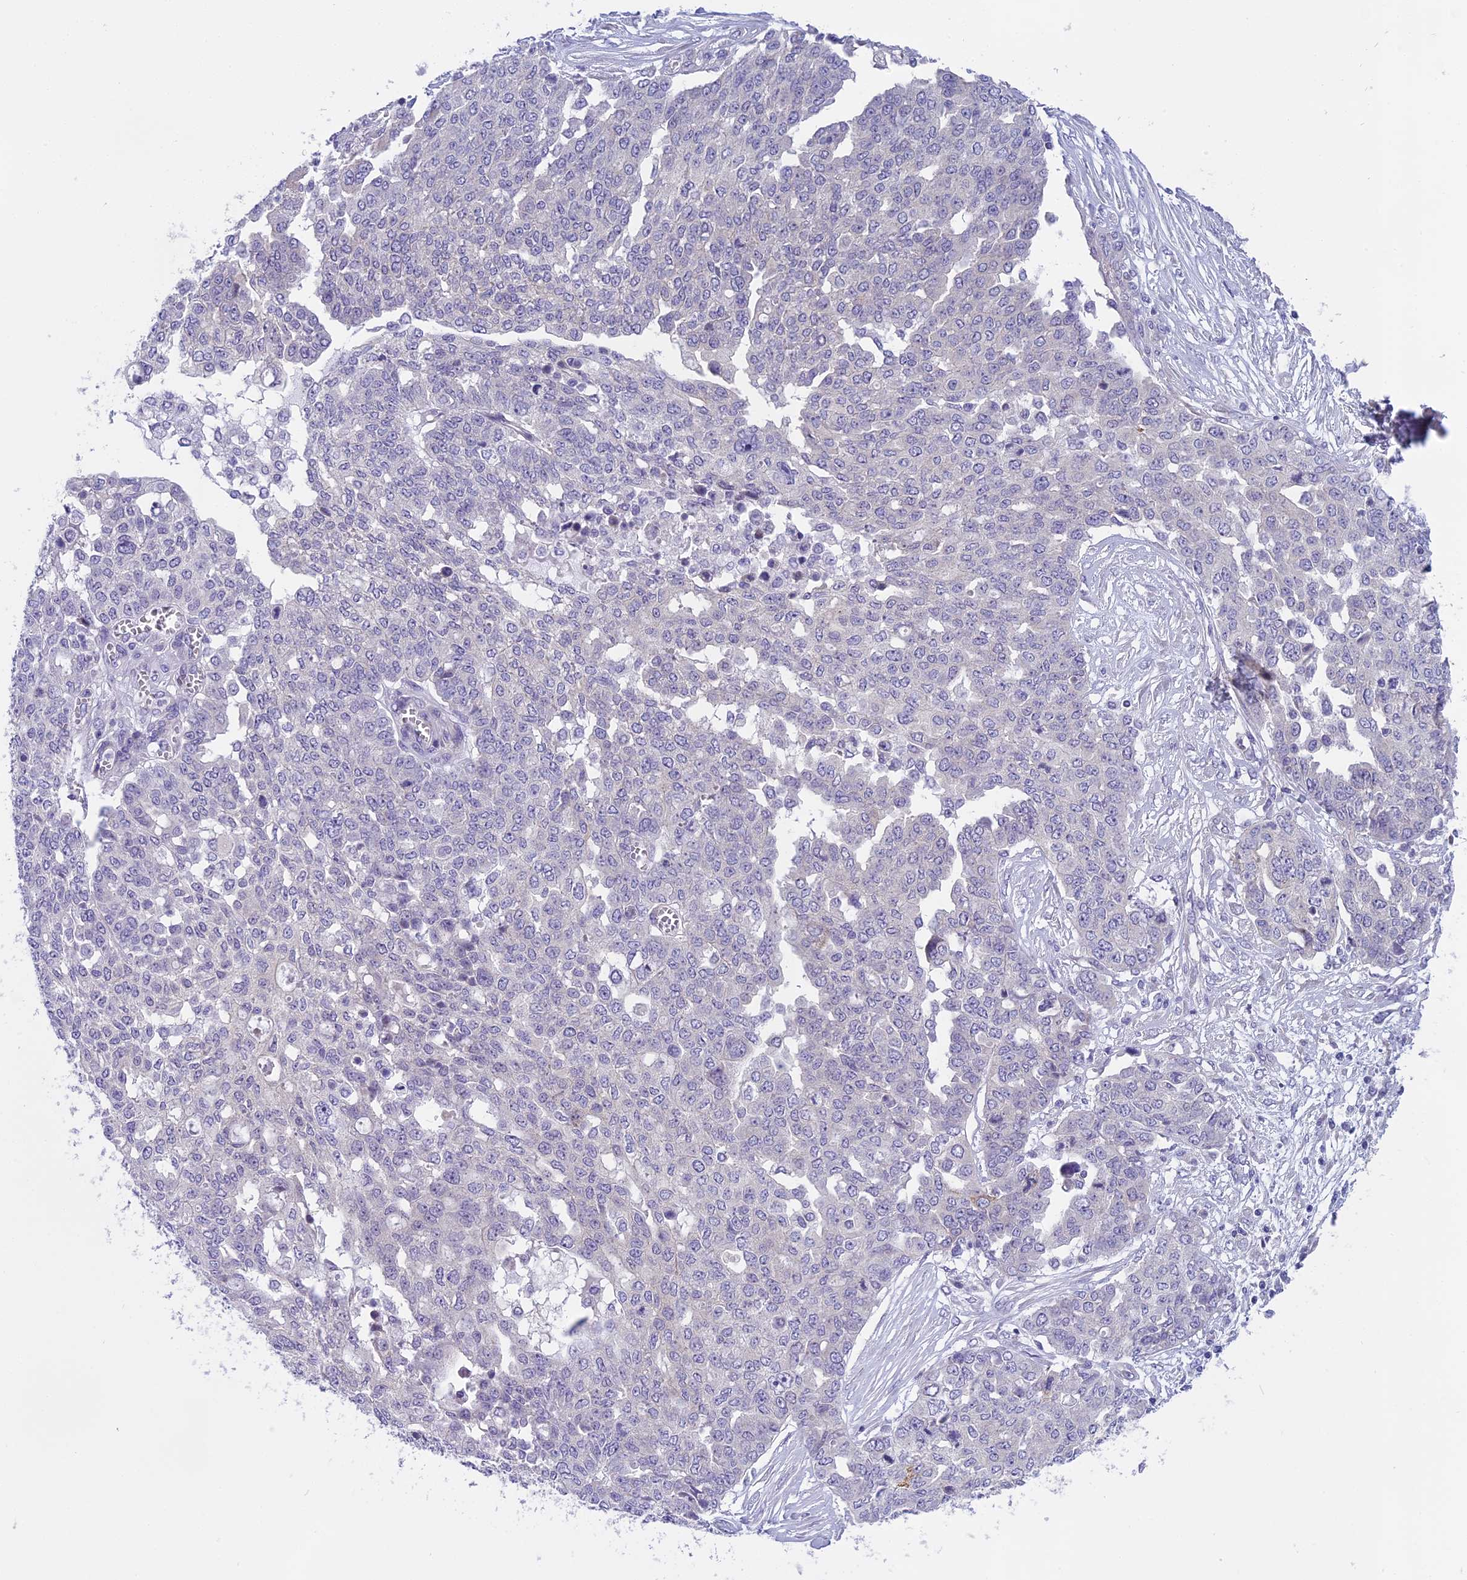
{"staining": {"intensity": "negative", "quantity": "none", "location": "none"}, "tissue": "ovarian cancer", "cell_type": "Tumor cells", "image_type": "cancer", "snomed": [{"axis": "morphology", "description": "Cystadenocarcinoma, serous, NOS"}, {"axis": "topography", "description": "Soft tissue"}, {"axis": "topography", "description": "Ovary"}], "caption": "Tumor cells show no significant protein staining in ovarian cancer.", "gene": "ARHGEF37", "patient": {"sex": "female", "age": 57}}